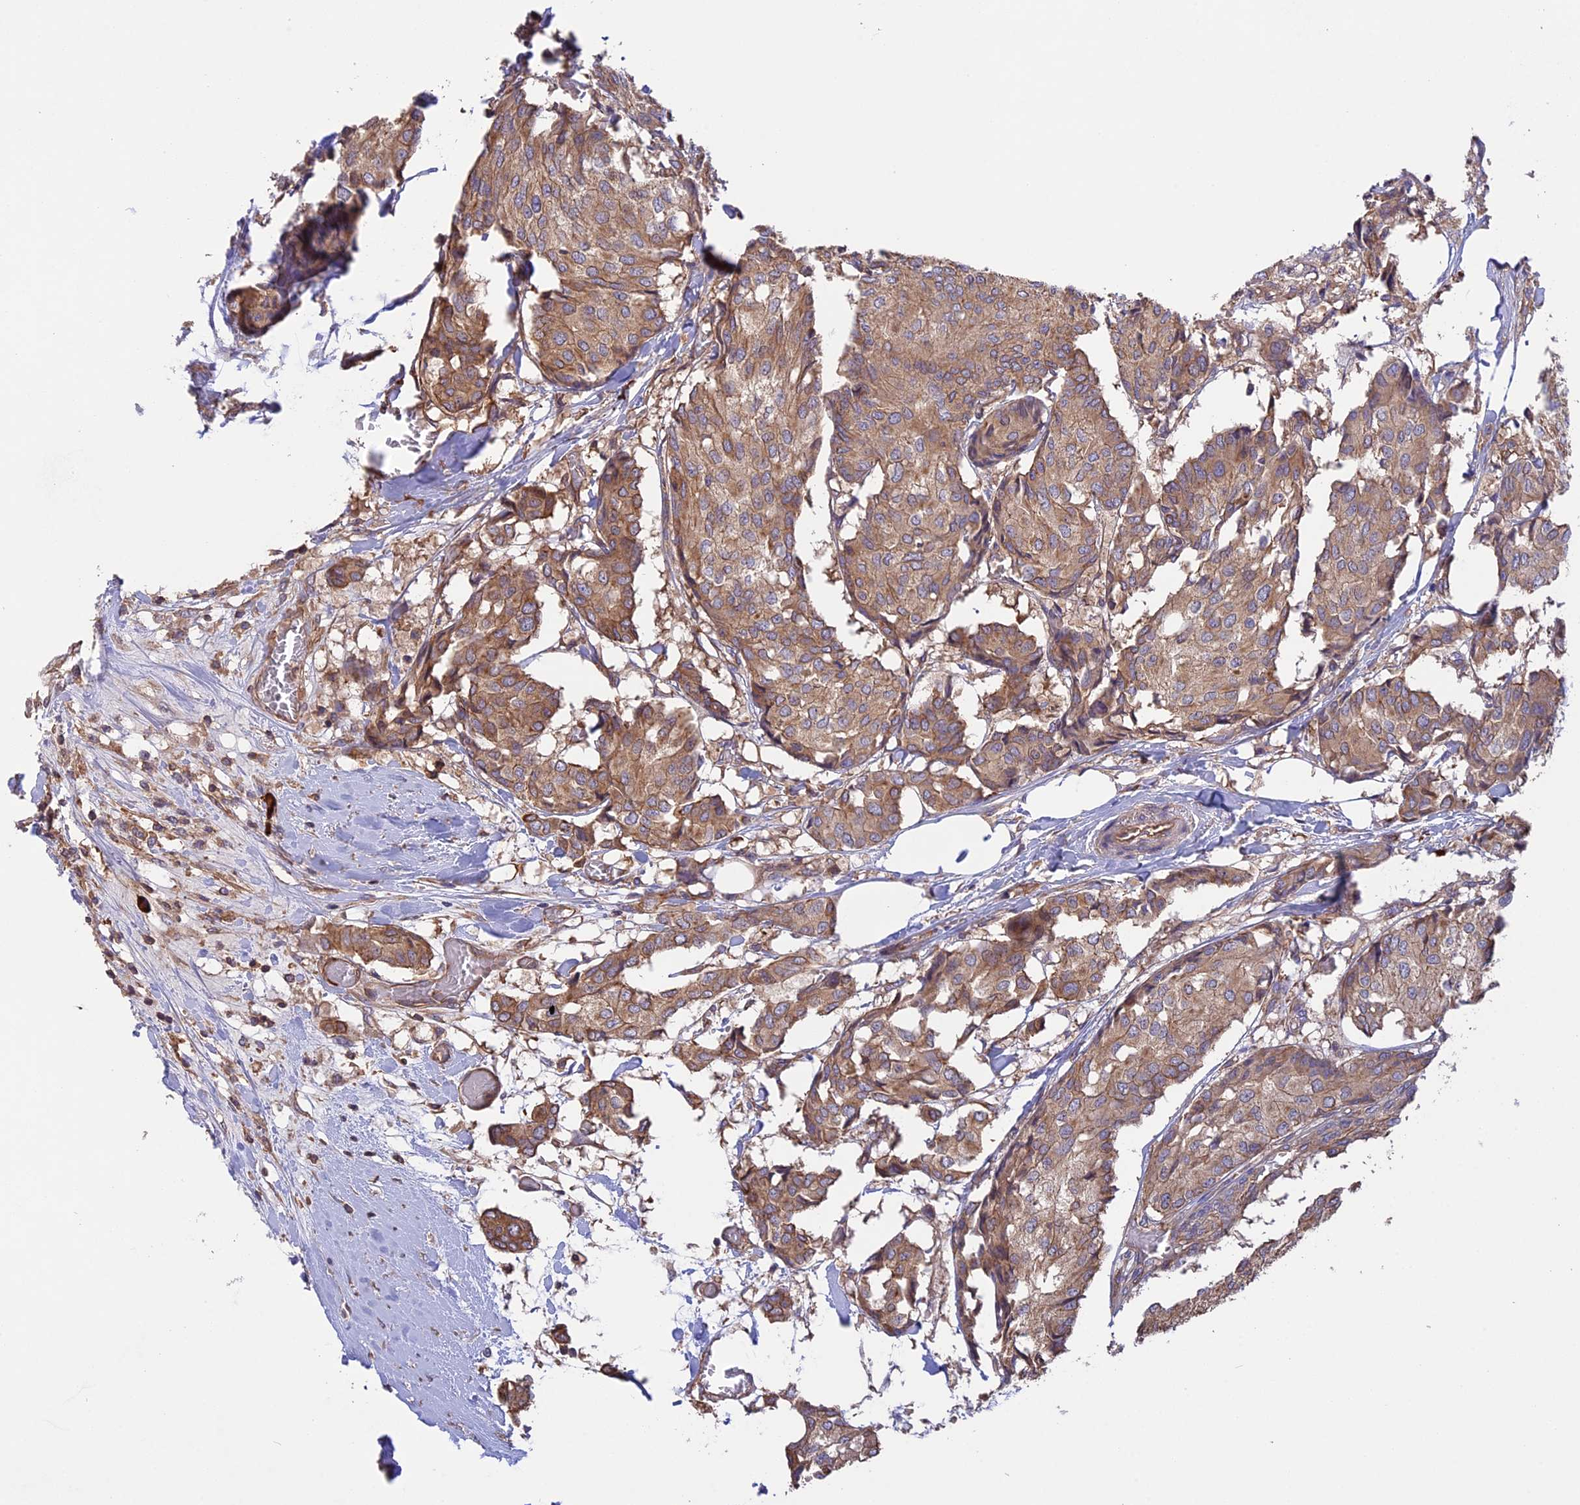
{"staining": {"intensity": "moderate", "quantity": ">75%", "location": "cytoplasmic/membranous"}, "tissue": "breast cancer", "cell_type": "Tumor cells", "image_type": "cancer", "snomed": [{"axis": "morphology", "description": "Duct carcinoma"}, {"axis": "topography", "description": "Breast"}], "caption": "Immunohistochemical staining of human breast cancer displays medium levels of moderate cytoplasmic/membranous protein staining in about >75% of tumor cells.", "gene": "GAS8", "patient": {"sex": "female", "age": 75}}